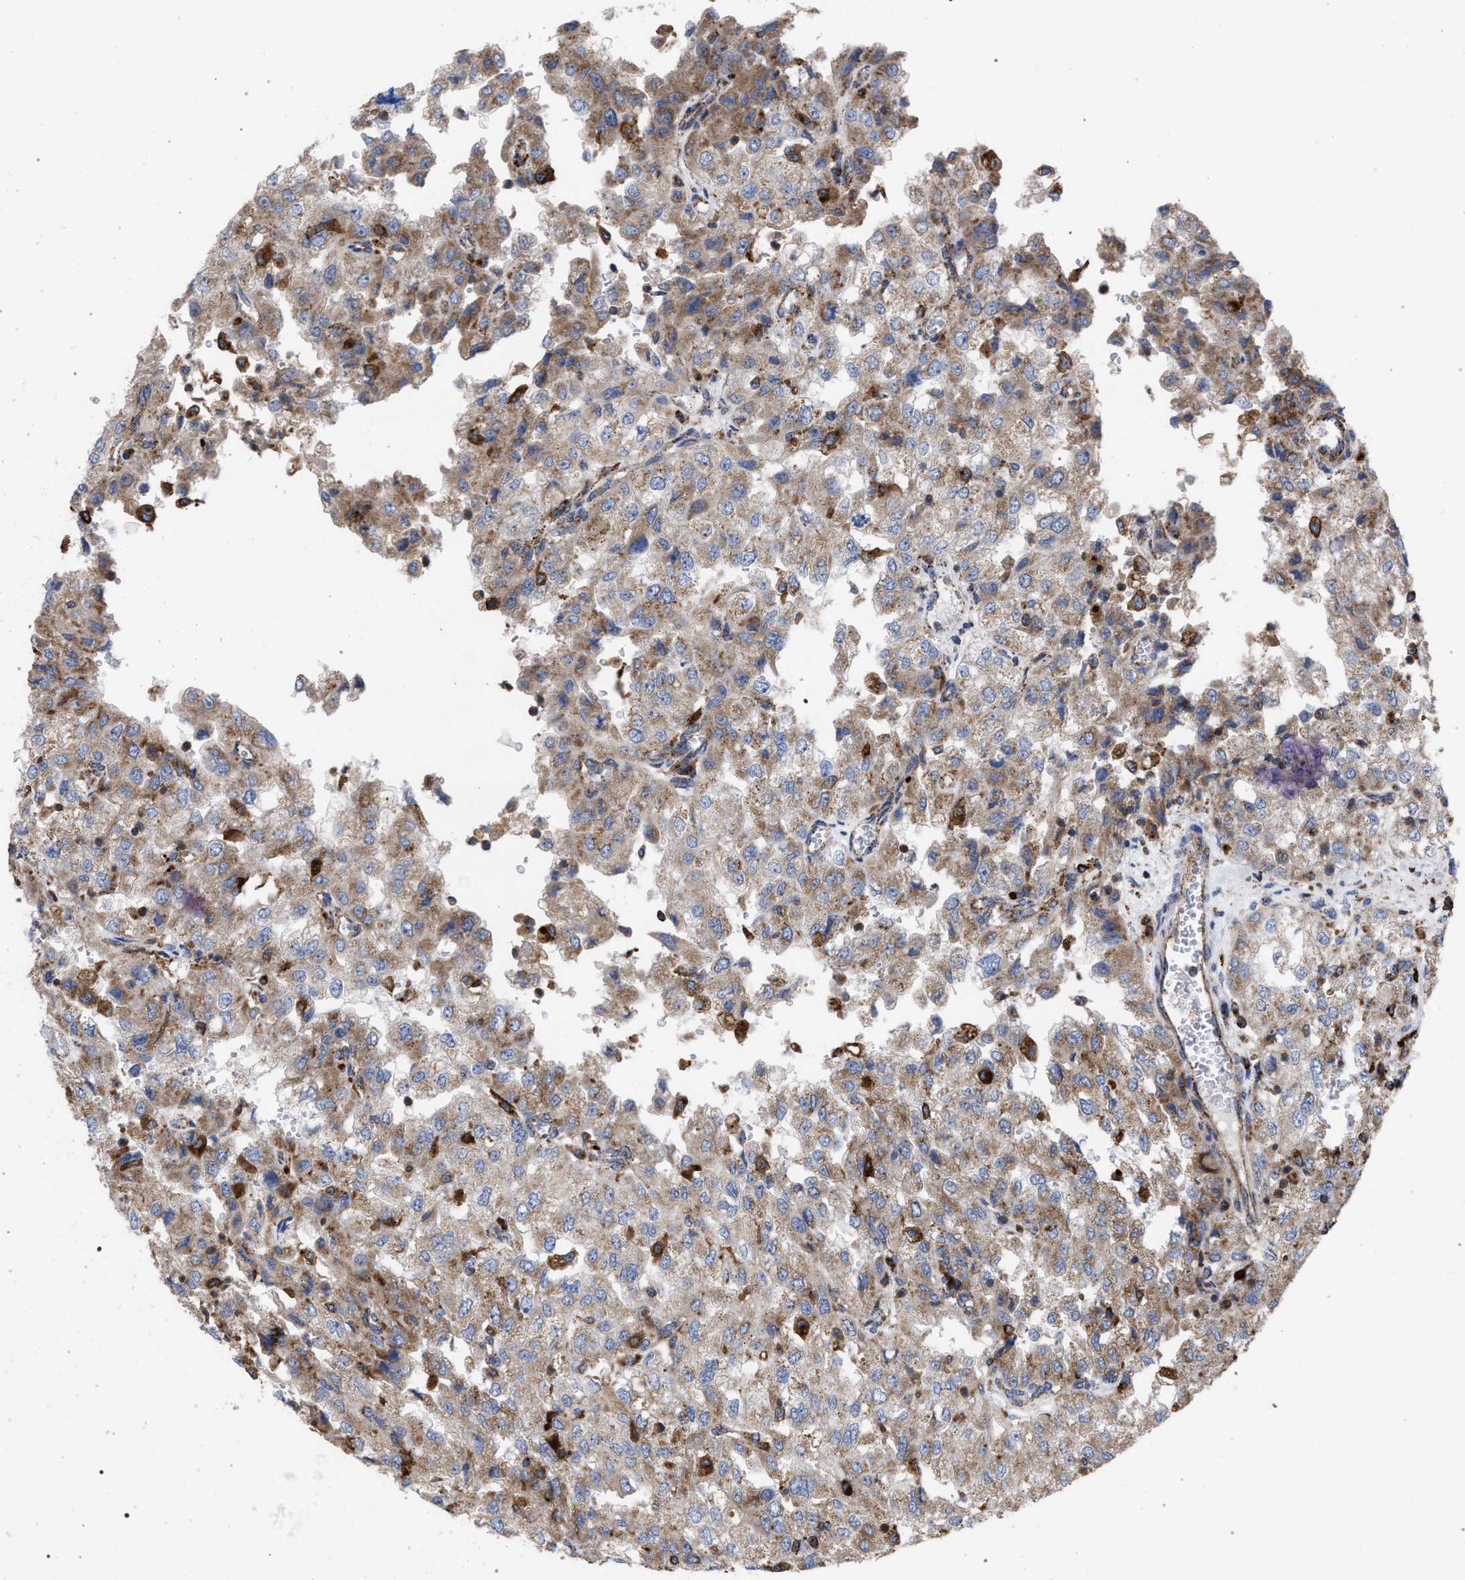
{"staining": {"intensity": "moderate", "quantity": ">75%", "location": "cytoplasmic/membranous"}, "tissue": "renal cancer", "cell_type": "Tumor cells", "image_type": "cancer", "snomed": [{"axis": "morphology", "description": "Adenocarcinoma, NOS"}, {"axis": "topography", "description": "Kidney"}], "caption": "Immunohistochemistry image of neoplastic tissue: renal cancer stained using IHC displays medium levels of moderate protein expression localized specifically in the cytoplasmic/membranous of tumor cells, appearing as a cytoplasmic/membranous brown color.", "gene": "PPT1", "patient": {"sex": "female", "age": 54}}